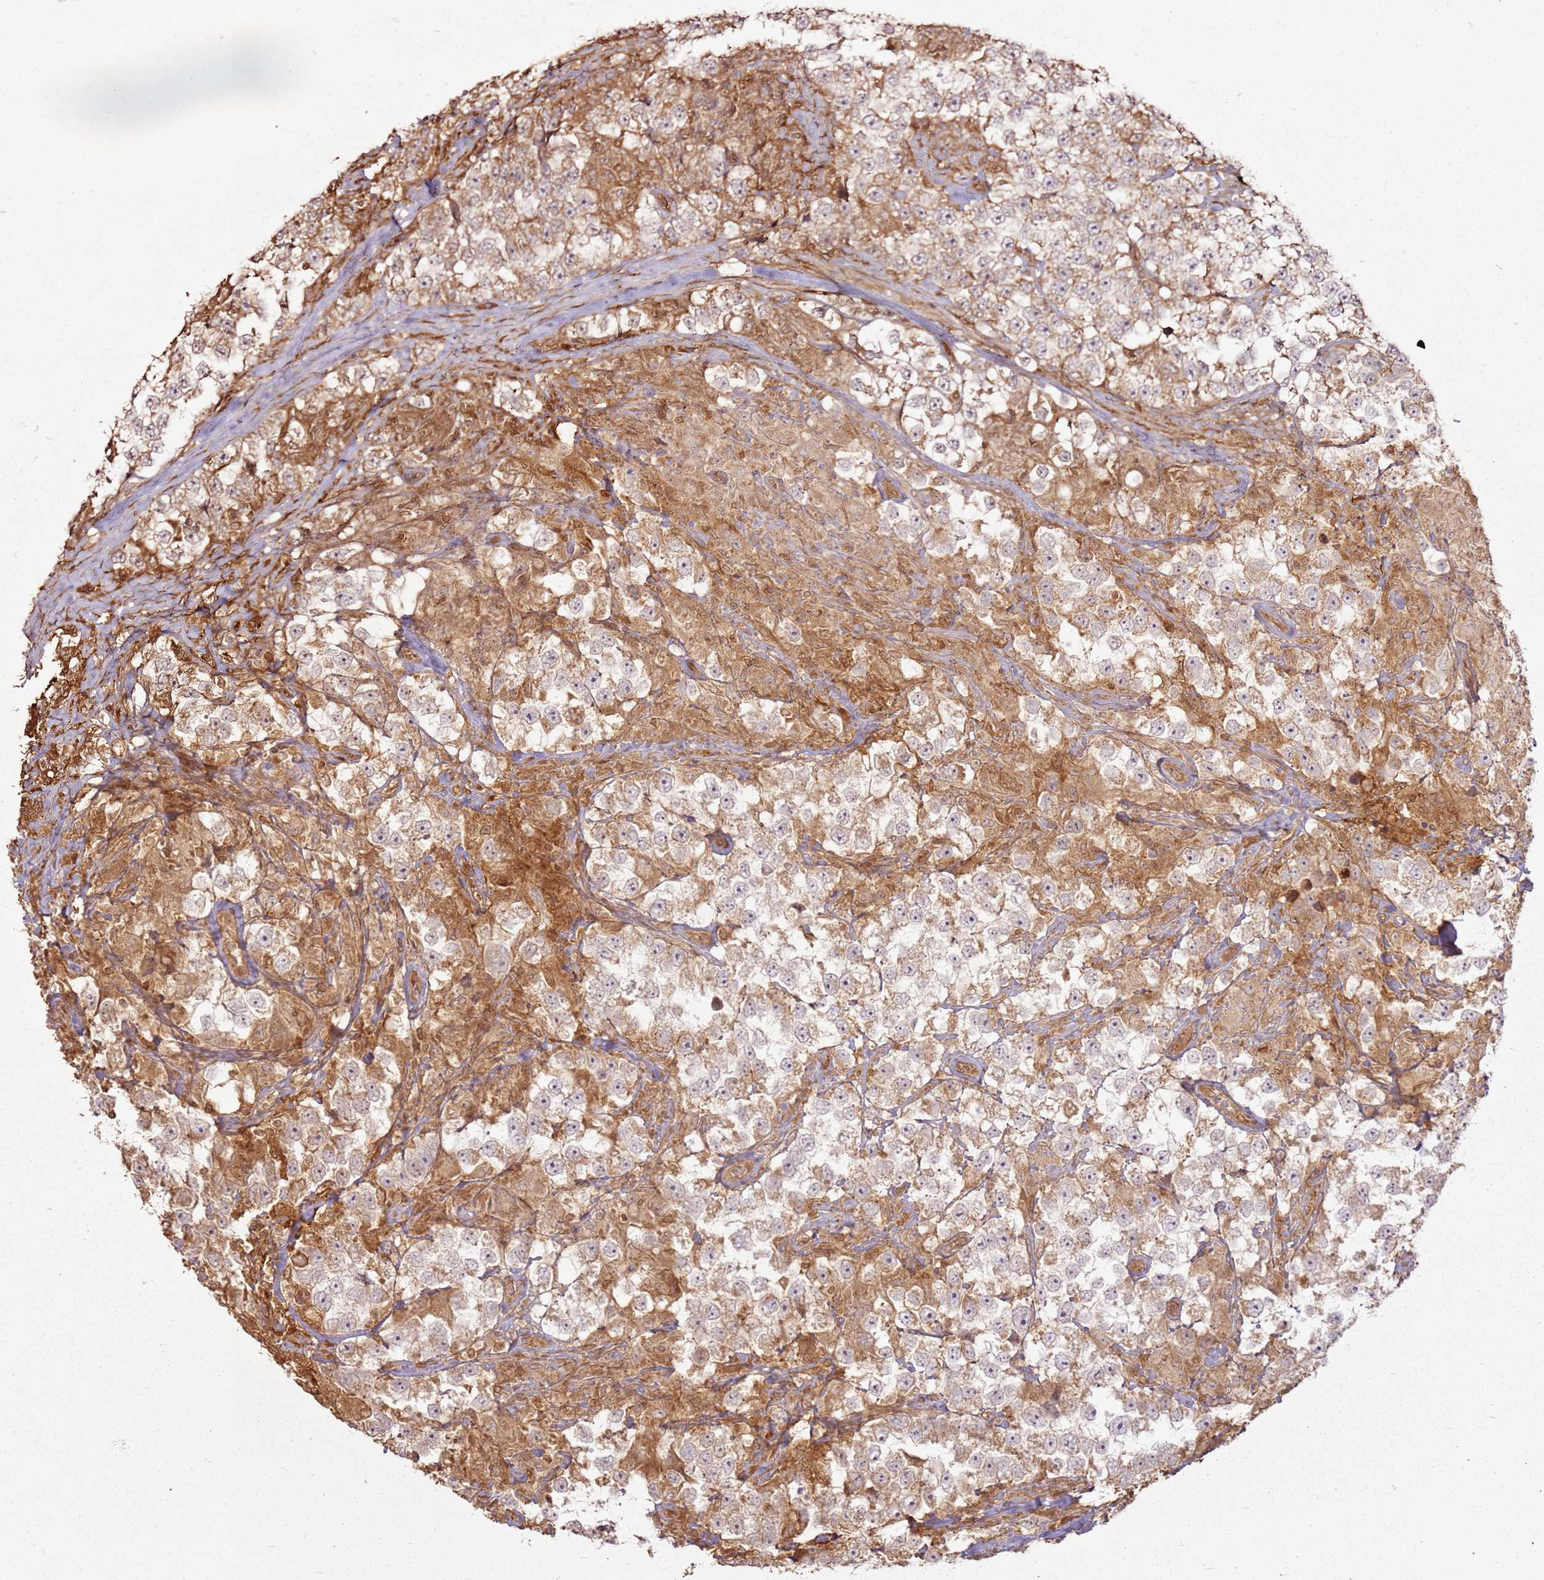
{"staining": {"intensity": "weak", "quantity": ">75%", "location": "cytoplasmic/membranous"}, "tissue": "testis cancer", "cell_type": "Tumor cells", "image_type": "cancer", "snomed": [{"axis": "morphology", "description": "Seminoma, NOS"}, {"axis": "topography", "description": "Testis"}], "caption": "The histopathology image shows staining of testis cancer, revealing weak cytoplasmic/membranous protein staining (brown color) within tumor cells.", "gene": "ZNF776", "patient": {"sex": "male", "age": 46}}